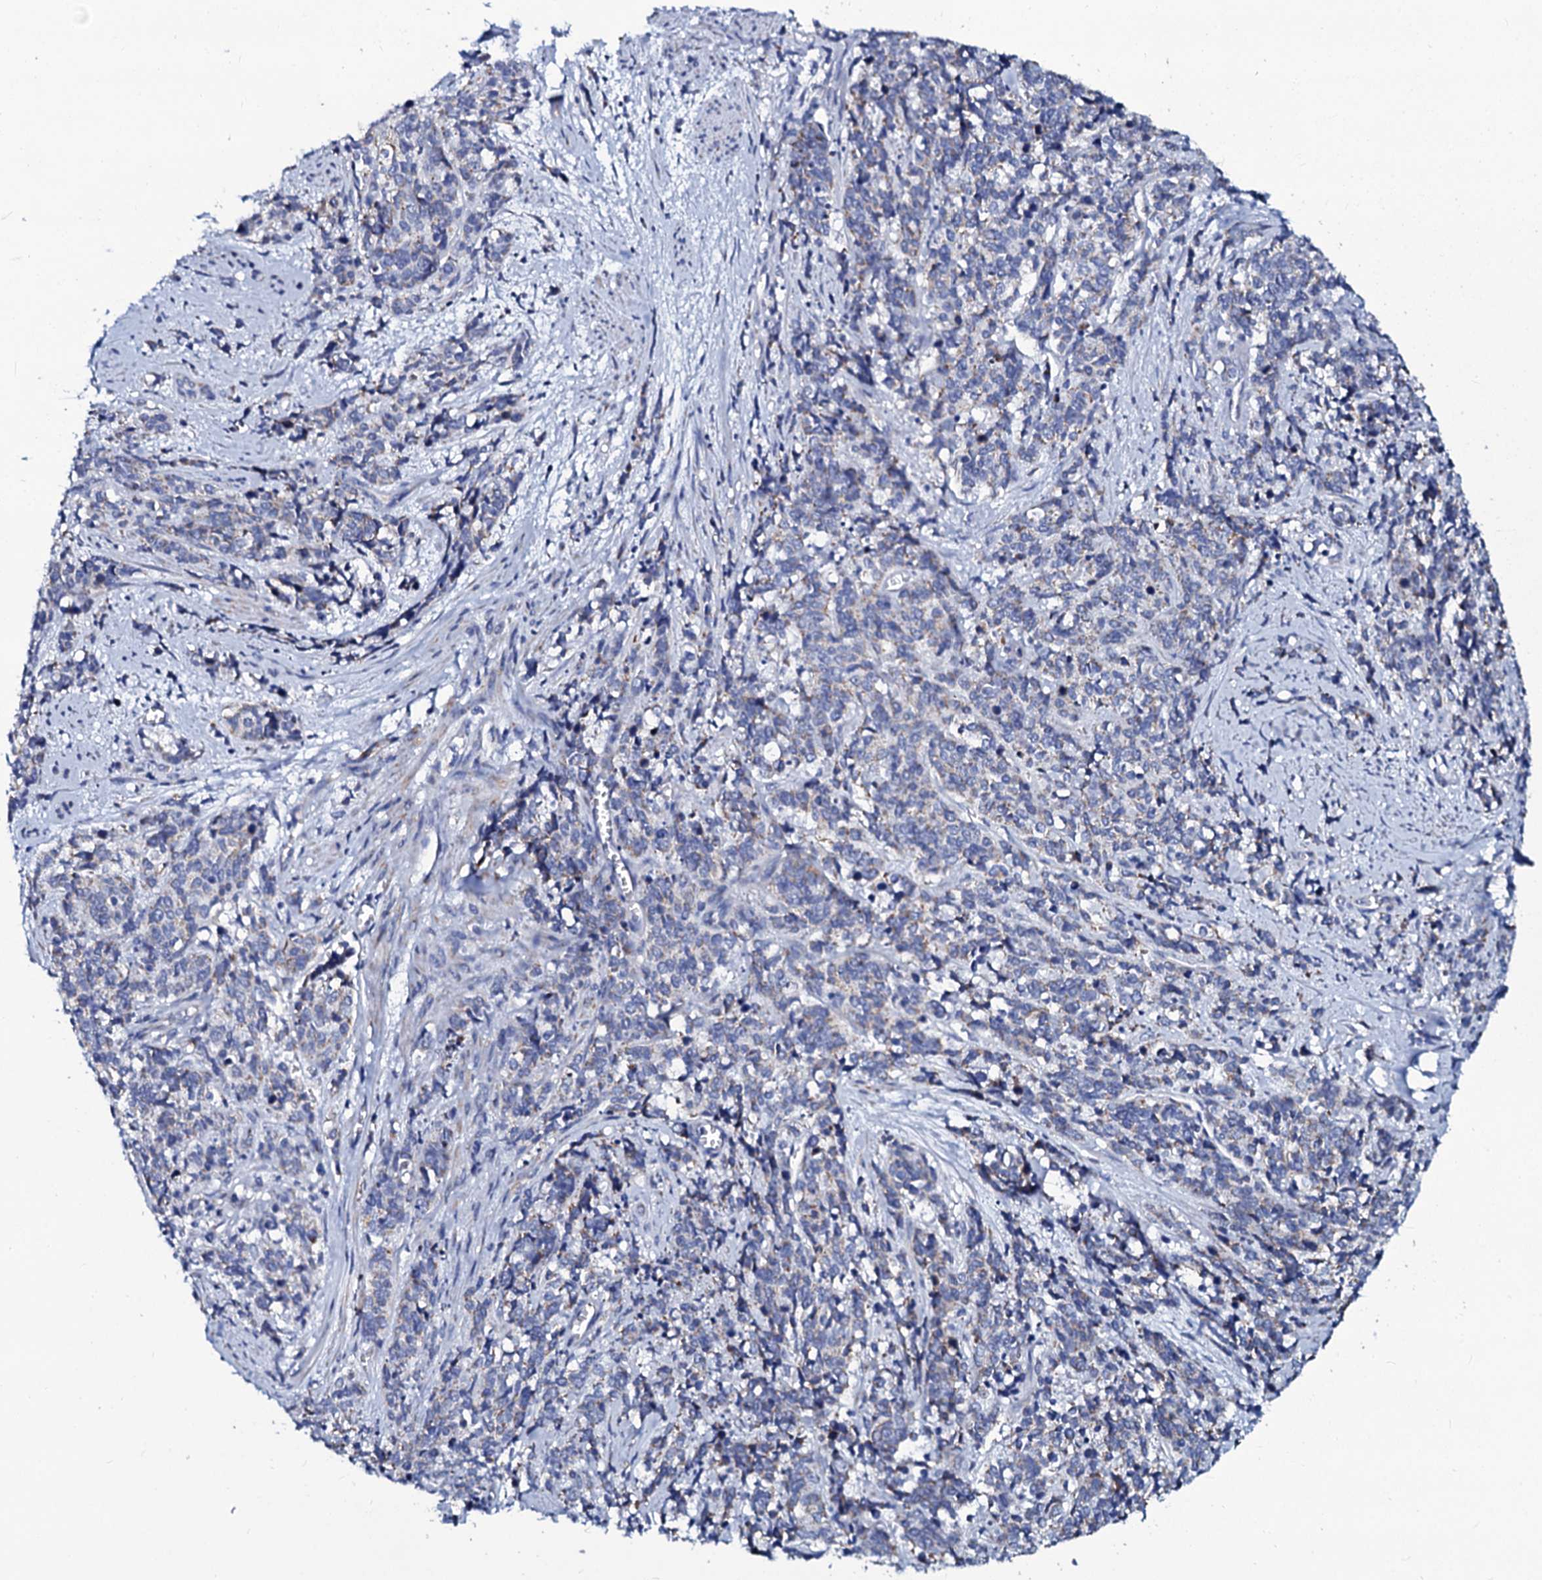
{"staining": {"intensity": "weak", "quantity": "<25%", "location": "cytoplasmic/membranous"}, "tissue": "cervical cancer", "cell_type": "Tumor cells", "image_type": "cancer", "snomed": [{"axis": "morphology", "description": "Squamous cell carcinoma, NOS"}, {"axis": "topography", "description": "Cervix"}], "caption": "A histopathology image of squamous cell carcinoma (cervical) stained for a protein displays no brown staining in tumor cells.", "gene": "SLC37A4", "patient": {"sex": "female", "age": 60}}